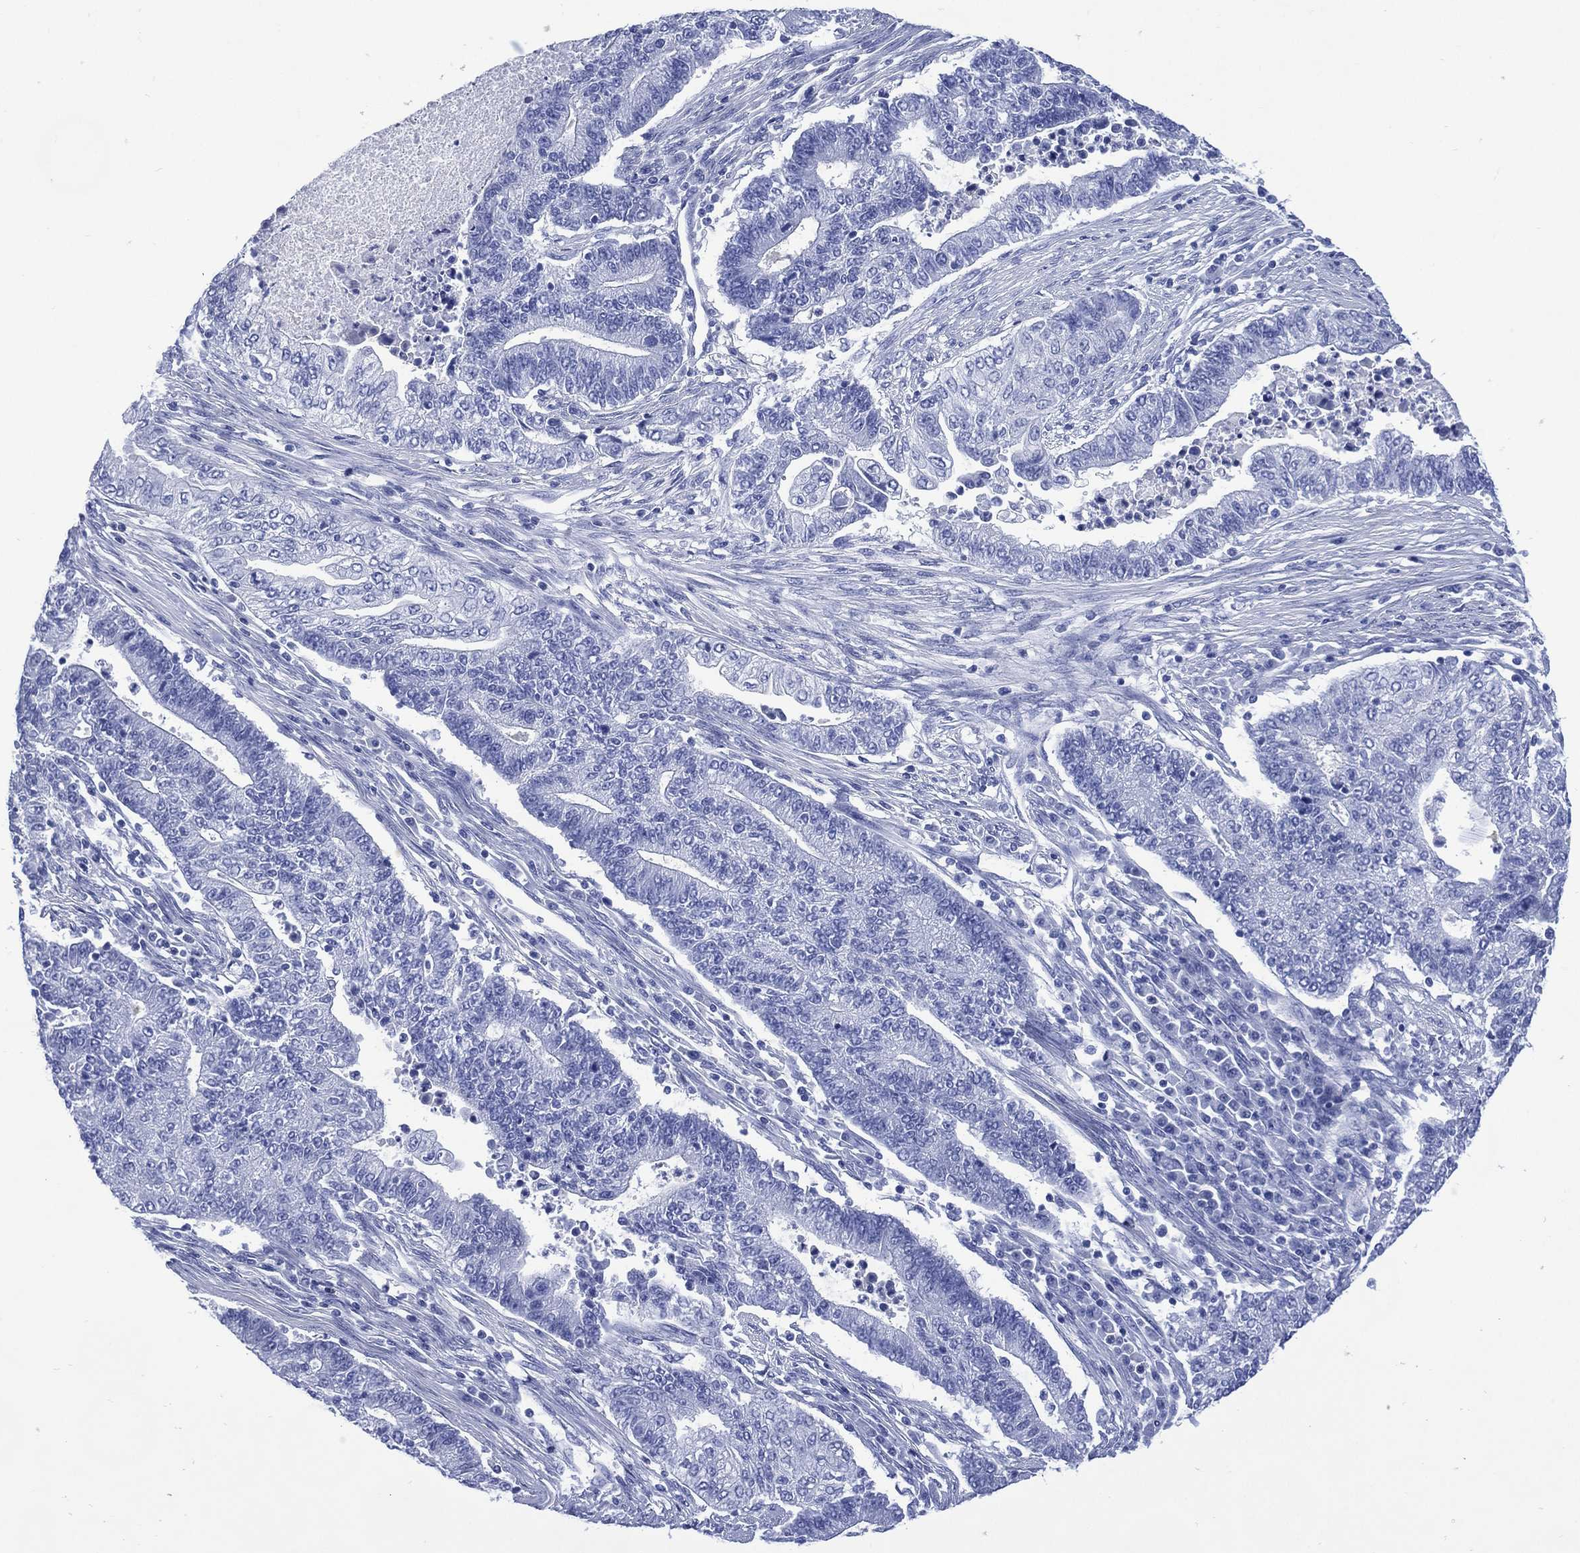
{"staining": {"intensity": "negative", "quantity": "none", "location": "none"}, "tissue": "endometrial cancer", "cell_type": "Tumor cells", "image_type": "cancer", "snomed": [{"axis": "morphology", "description": "Adenocarcinoma, NOS"}, {"axis": "topography", "description": "Uterus"}, {"axis": "topography", "description": "Endometrium"}], "caption": "Tumor cells show no significant positivity in endometrial cancer (adenocarcinoma). (DAB IHC with hematoxylin counter stain).", "gene": "SHCBP1L", "patient": {"sex": "female", "age": 54}}